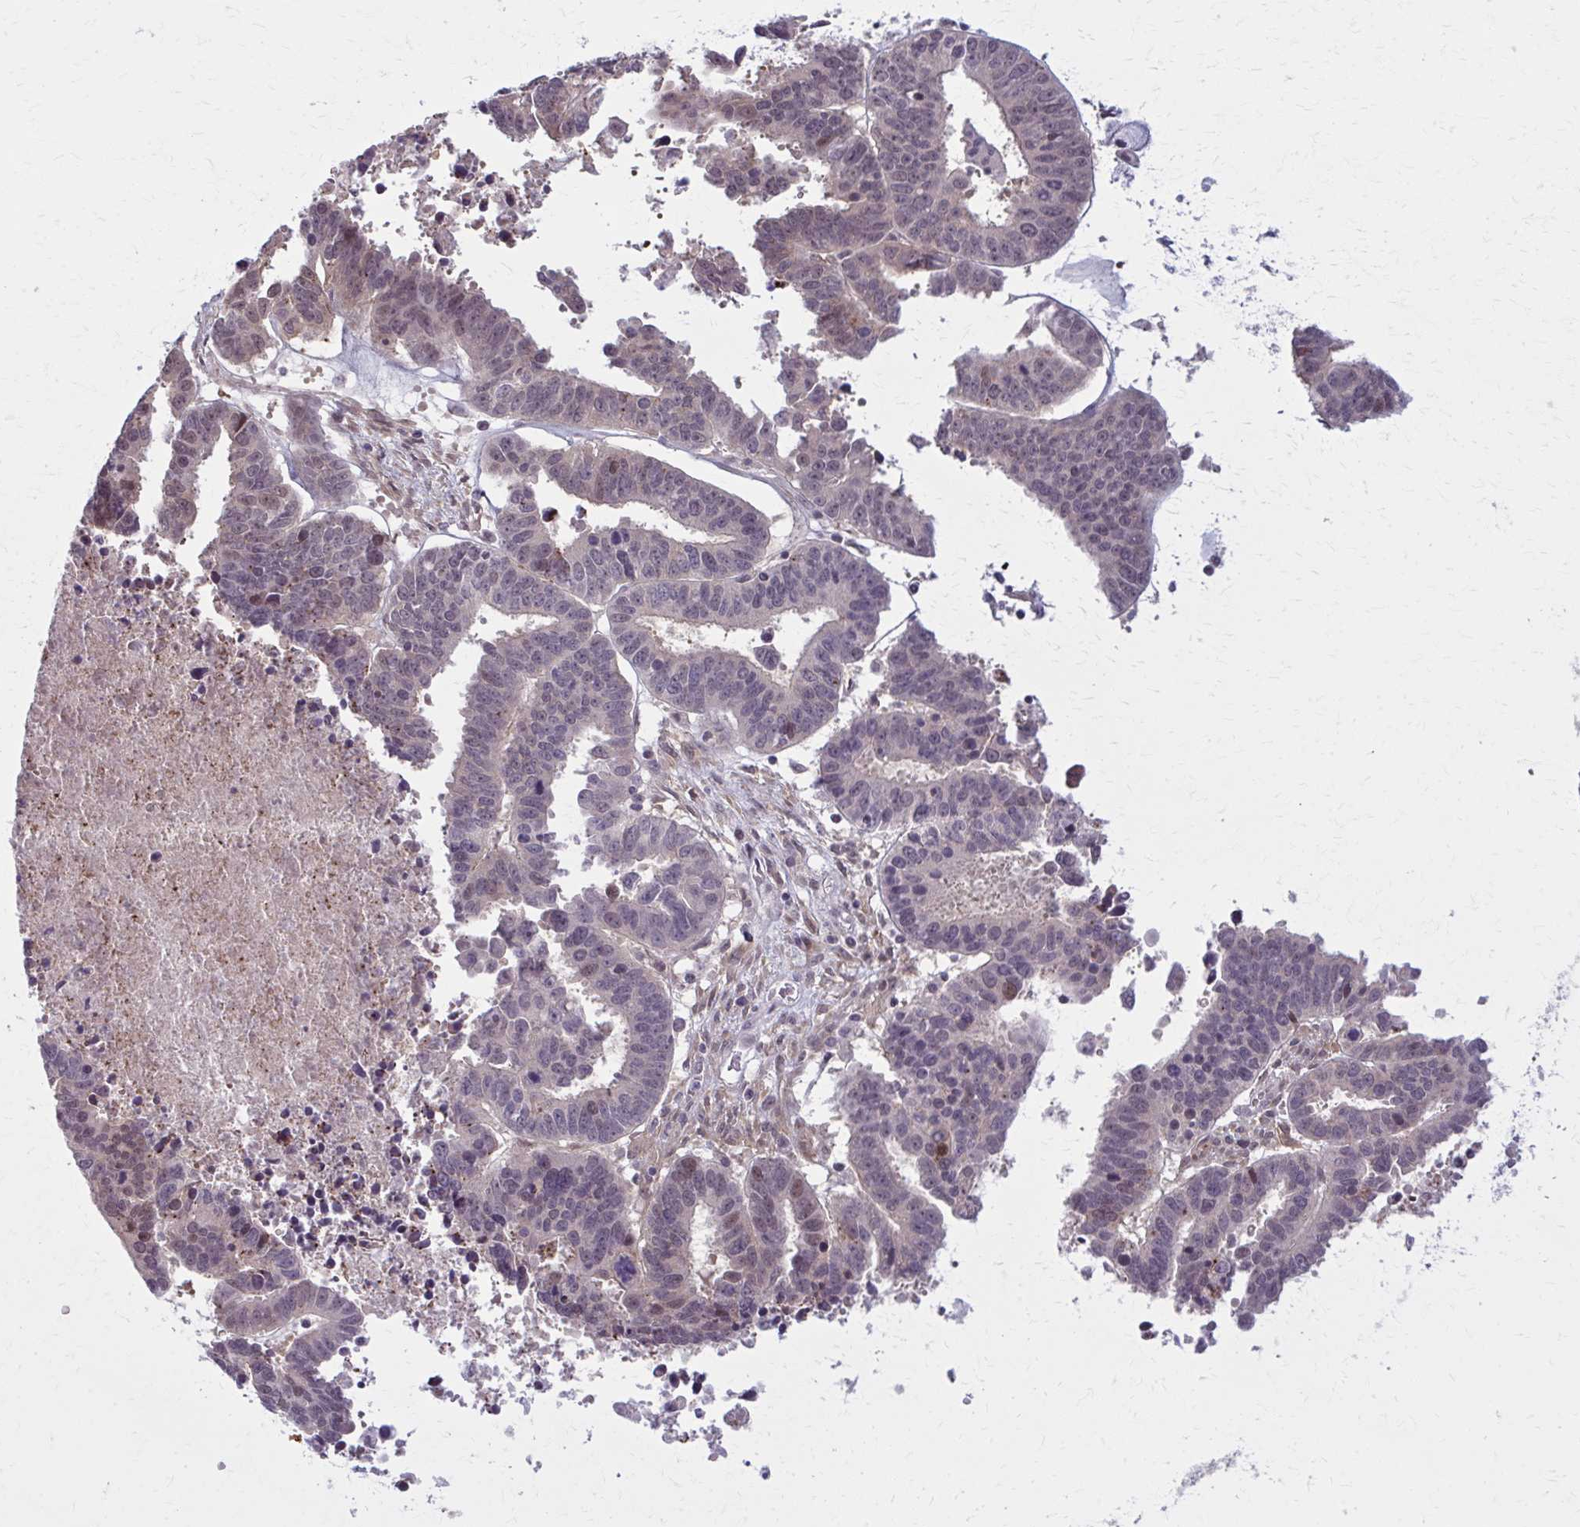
{"staining": {"intensity": "weak", "quantity": "<25%", "location": "nuclear"}, "tissue": "ovarian cancer", "cell_type": "Tumor cells", "image_type": "cancer", "snomed": [{"axis": "morphology", "description": "Carcinoma, endometroid"}, {"axis": "morphology", "description": "Cystadenocarcinoma, serous, NOS"}, {"axis": "topography", "description": "Ovary"}], "caption": "Tumor cells are negative for brown protein staining in ovarian endometroid carcinoma.", "gene": "NUMBL", "patient": {"sex": "female", "age": 45}}